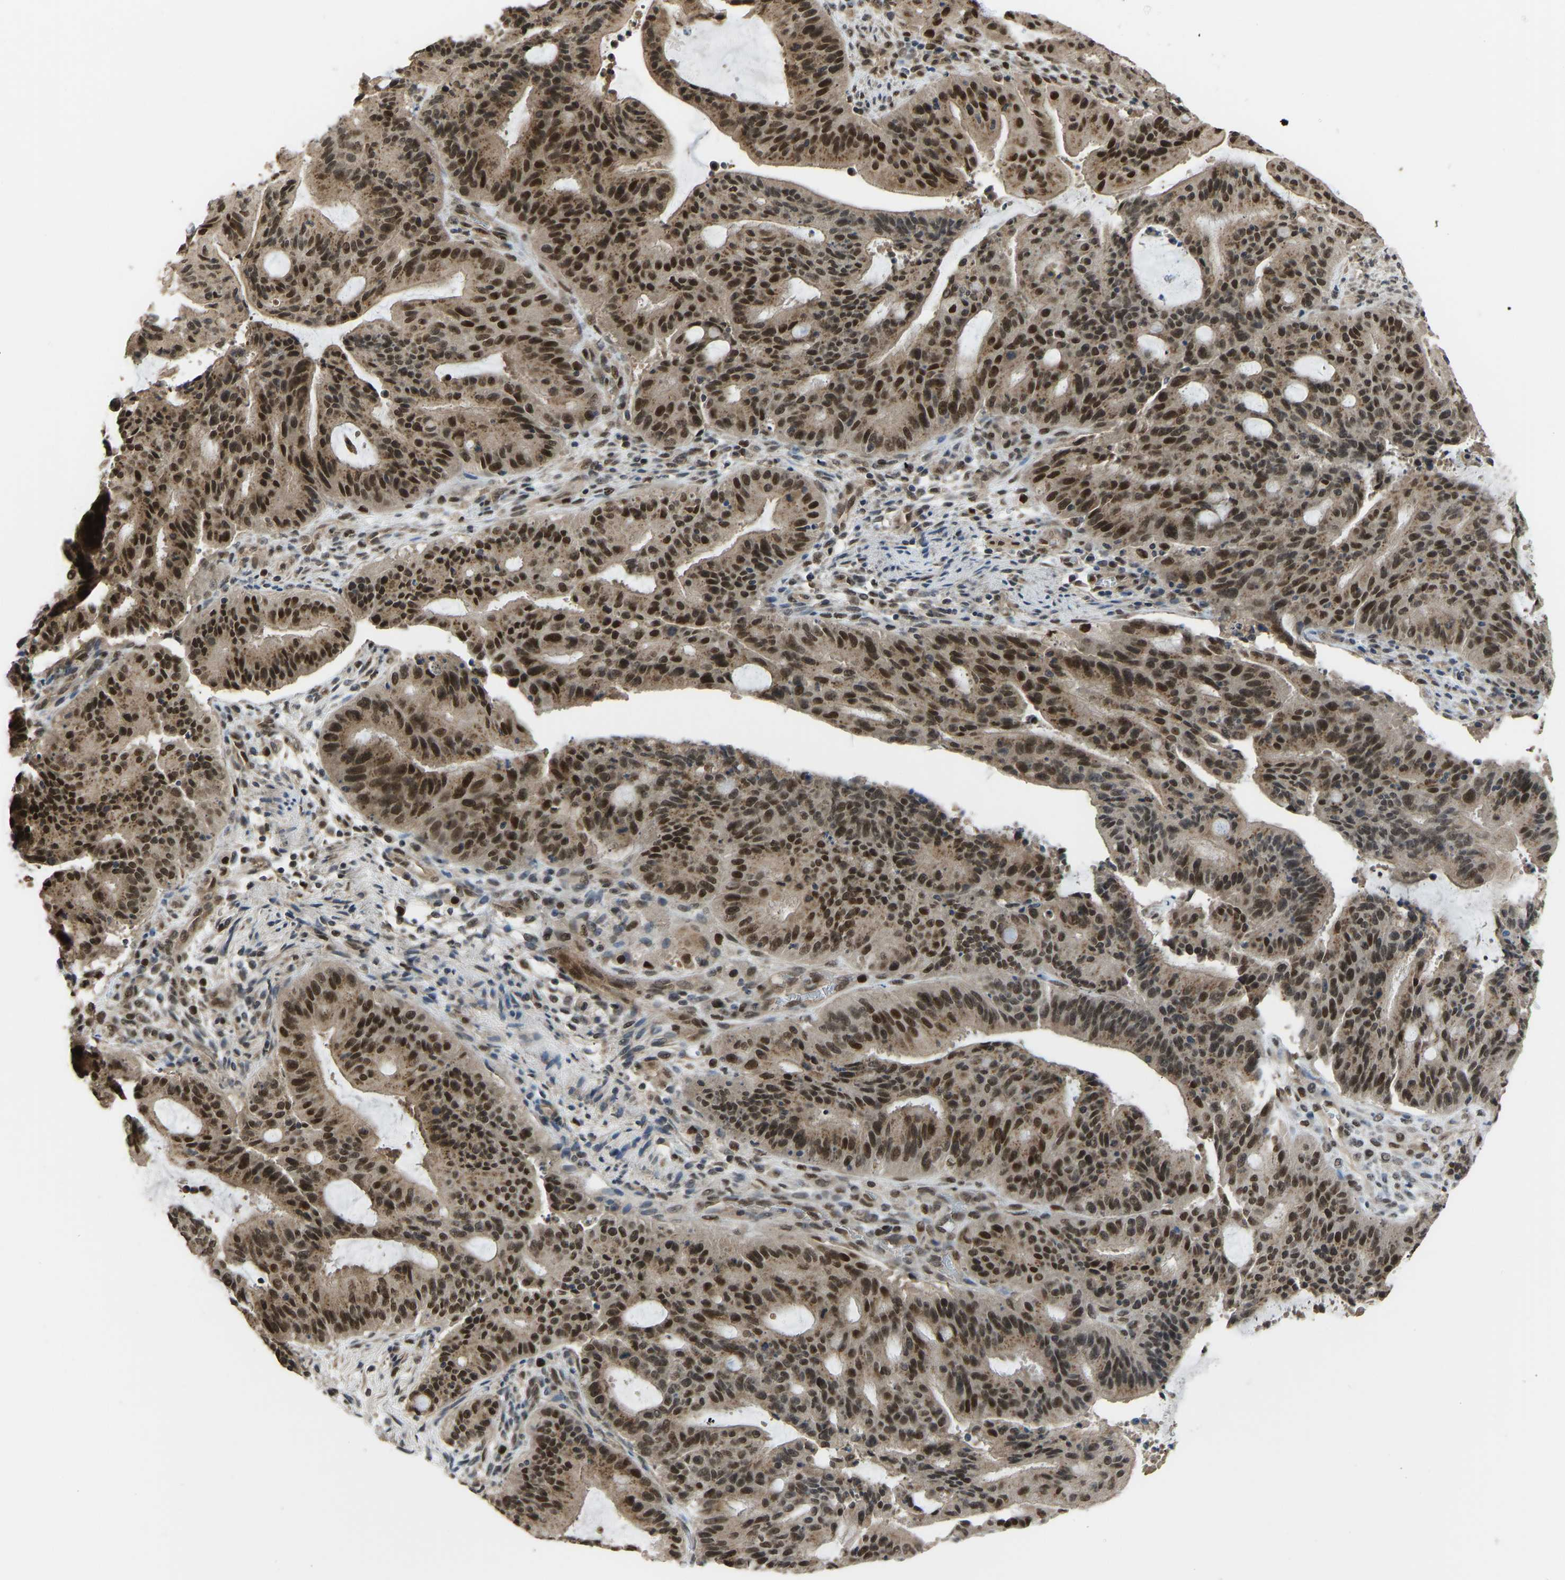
{"staining": {"intensity": "strong", "quantity": ">75%", "location": "nuclear"}, "tissue": "liver cancer", "cell_type": "Tumor cells", "image_type": "cancer", "snomed": [{"axis": "morphology", "description": "Normal tissue, NOS"}, {"axis": "morphology", "description": "Cholangiocarcinoma"}, {"axis": "topography", "description": "Liver"}, {"axis": "topography", "description": "Peripheral nerve tissue"}], "caption": "High-power microscopy captured an immunohistochemistry (IHC) micrograph of cholangiocarcinoma (liver), revealing strong nuclear staining in approximately >75% of tumor cells. (brown staining indicates protein expression, while blue staining denotes nuclei).", "gene": "KPNA6", "patient": {"sex": "female", "age": 73}}